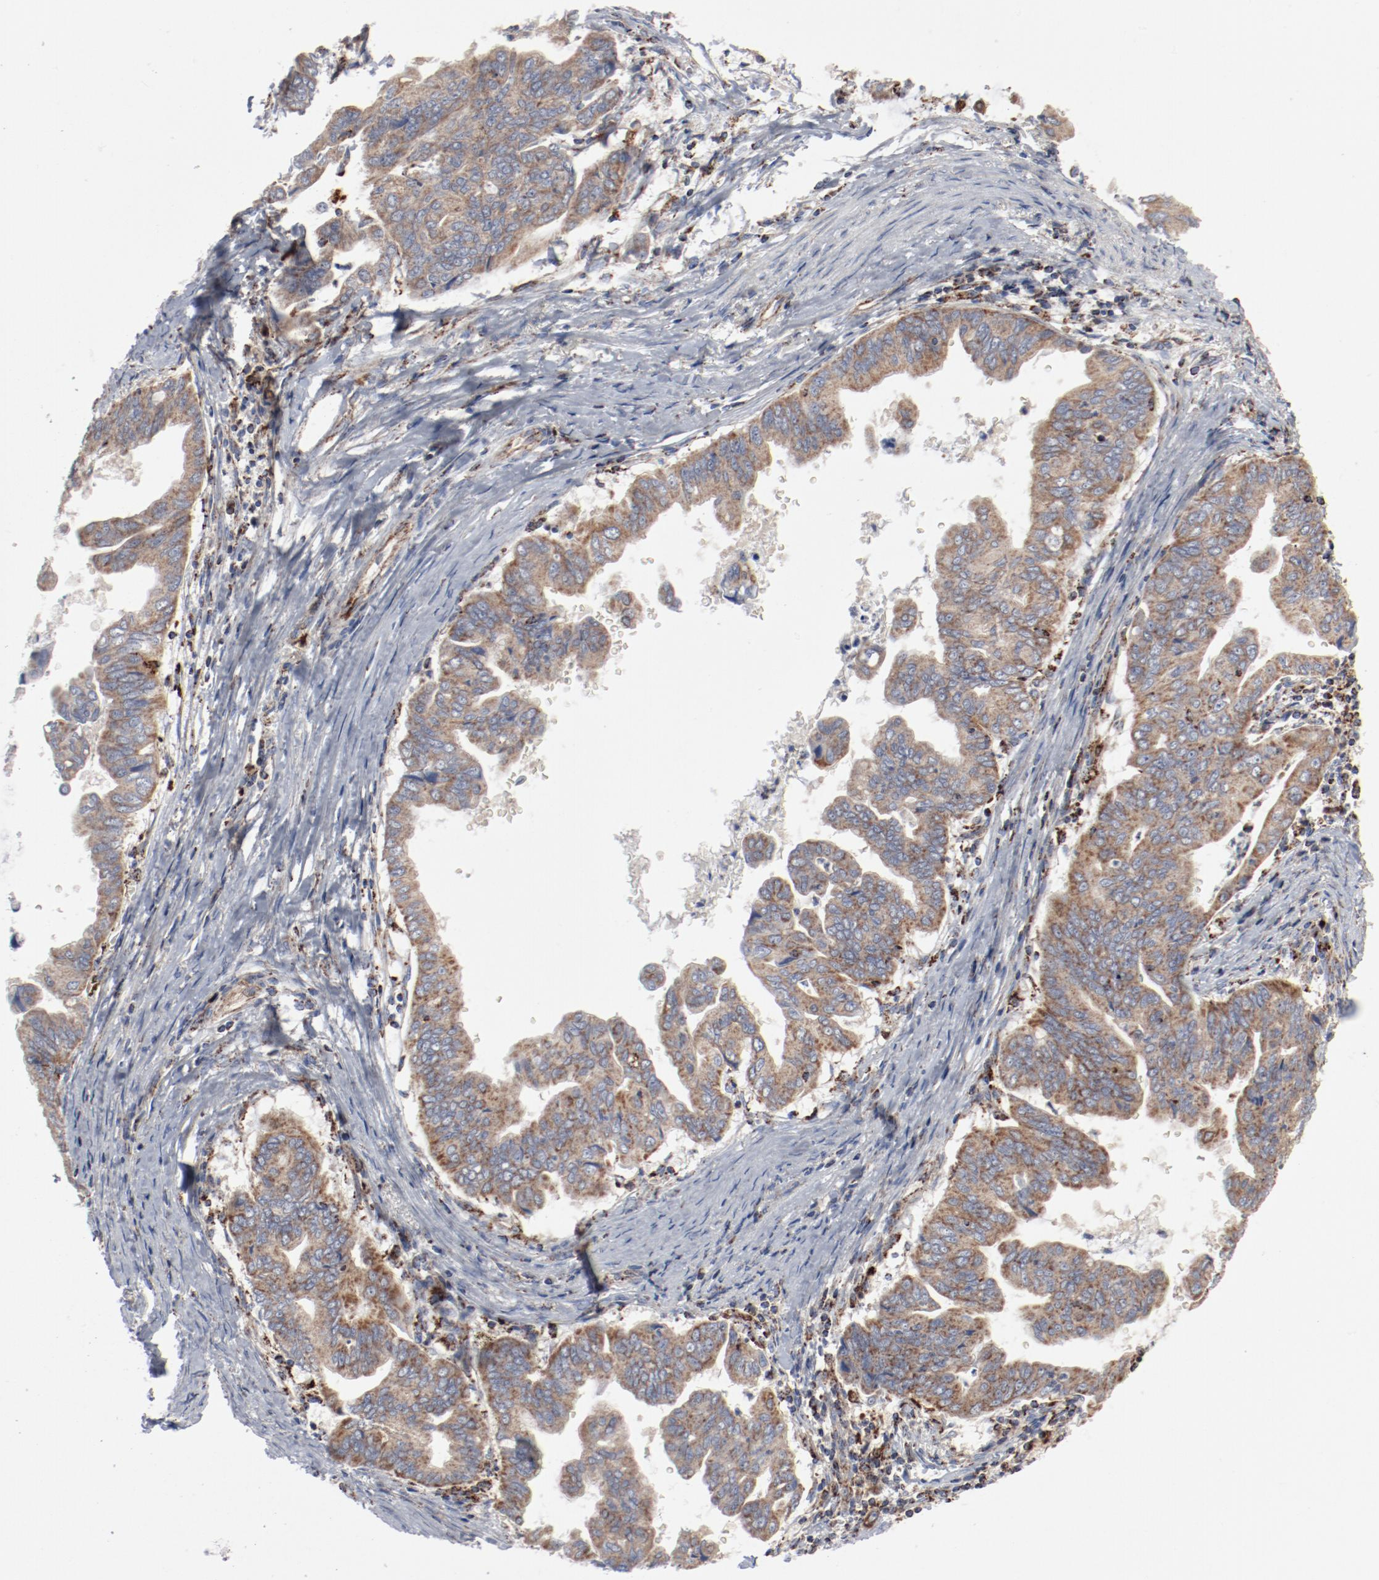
{"staining": {"intensity": "moderate", "quantity": ">75%", "location": "cytoplasmic/membranous"}, "tissue": "stomach cancer", "cell_type": "Tumor cells", "image_type": "cancer", "snomed": [{"axis": "morphology", "description": "Adenocarcinoma, NOS"}, {"axis": "topography", "description": "Stomach, upper"}], "caption": "Tumor cells exhibit medium levels of moderate cytoplasmic/membranous expression in approximately >75% of cells in stomach adenocarcinoma.", "gene": "SETD3", "patient": {"sex": "male", "age": 80}}